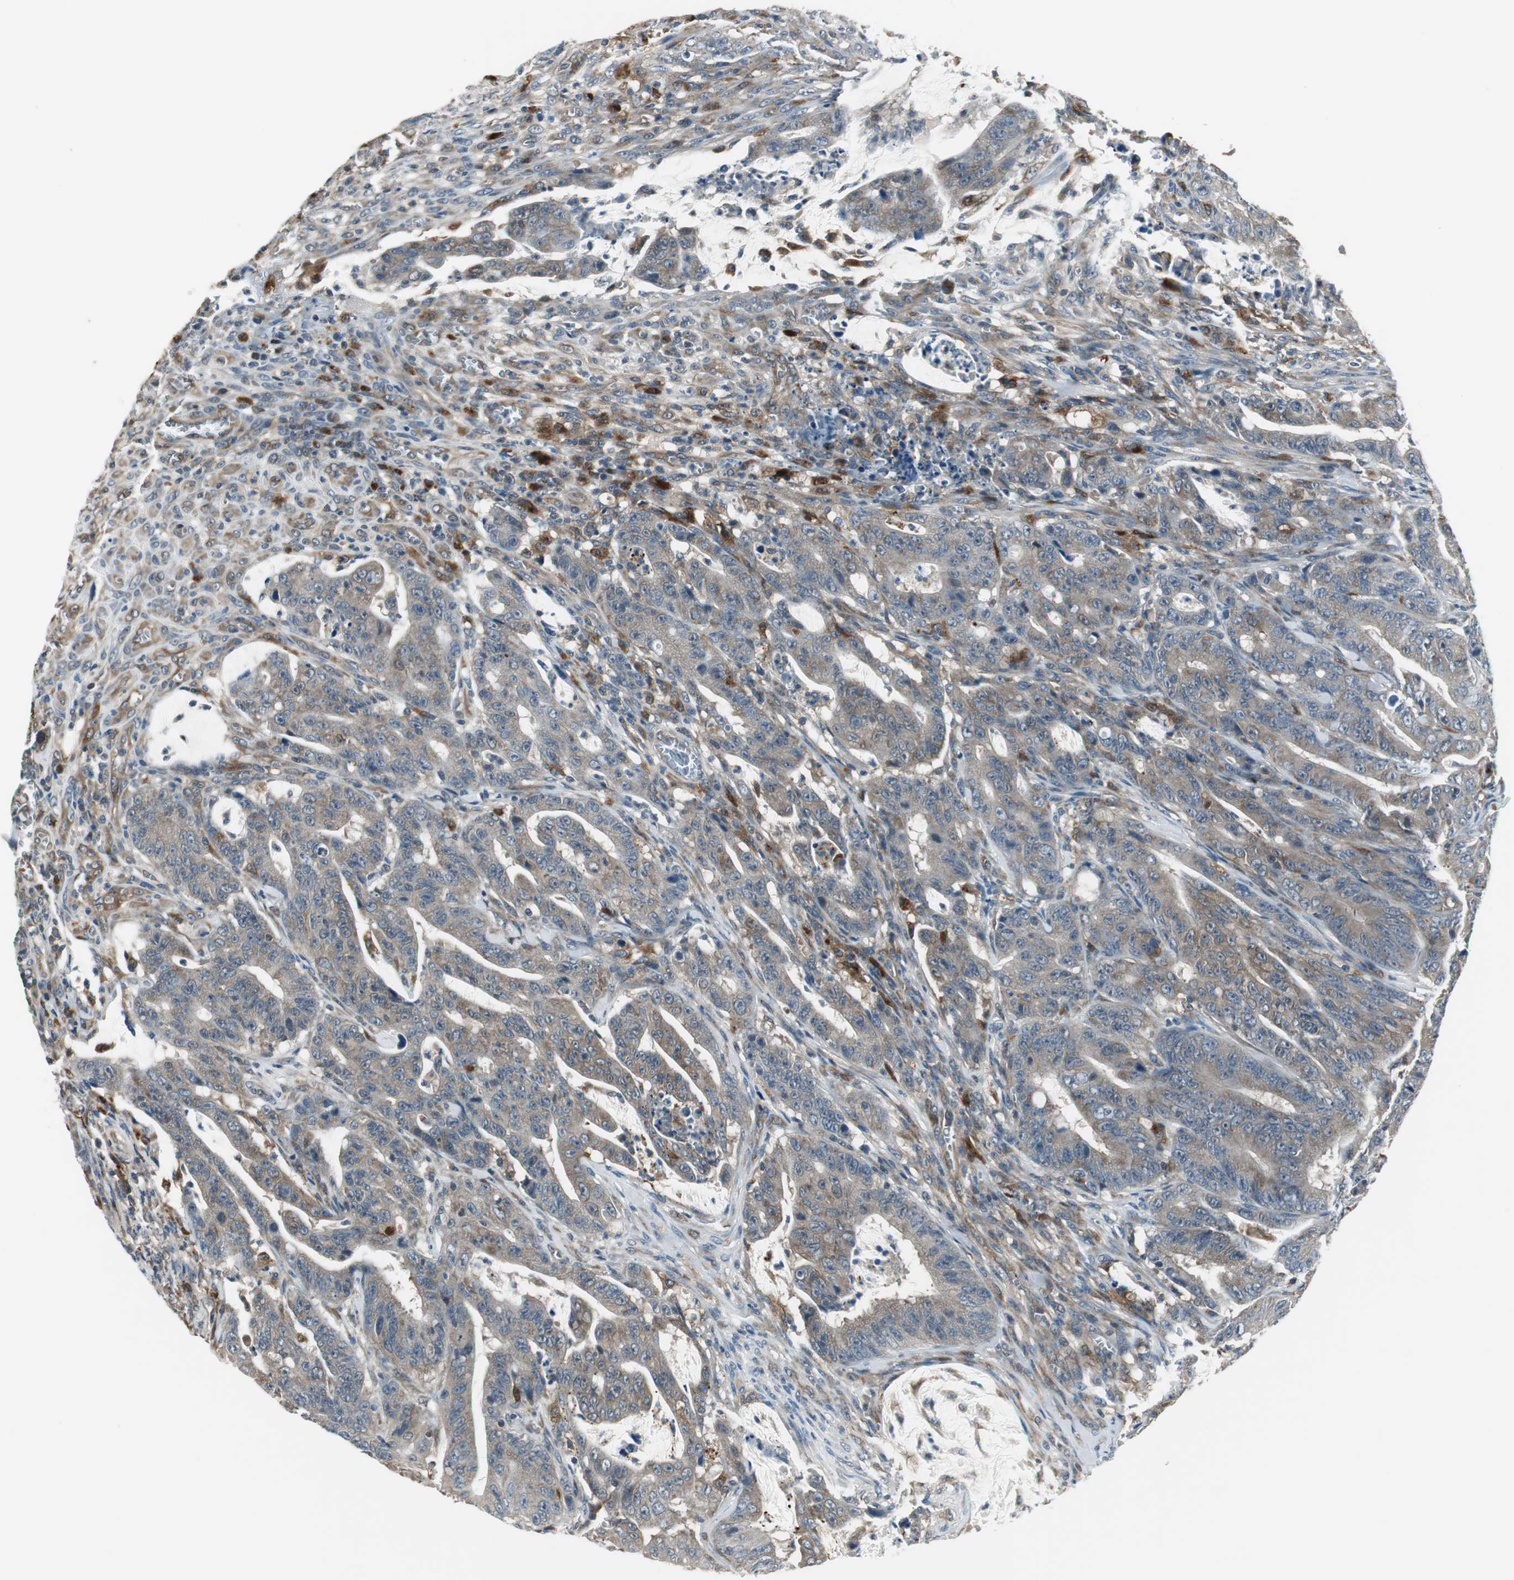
{"staining": {"intensity": "weak", "quantity": ">75%", "location": "cytoplasmic/membranous"}, "tissue": "colorectal cancer", "cell_type": "Tumor cells", "image_type": "cancer", "snomed": [{"axis": "morphology", "description": "Adenocarcinoma, NOS"}, {"axis": "topography", "description": "Colon"}], "caption": "This is a histology image of IHC staining of colorectal adenocarcinoma, which shows weak positivity in the cytoplasmic/membranous of tumor cells.", "gene": "NCK1", "patient": {"sex": "male", "age": 45}}